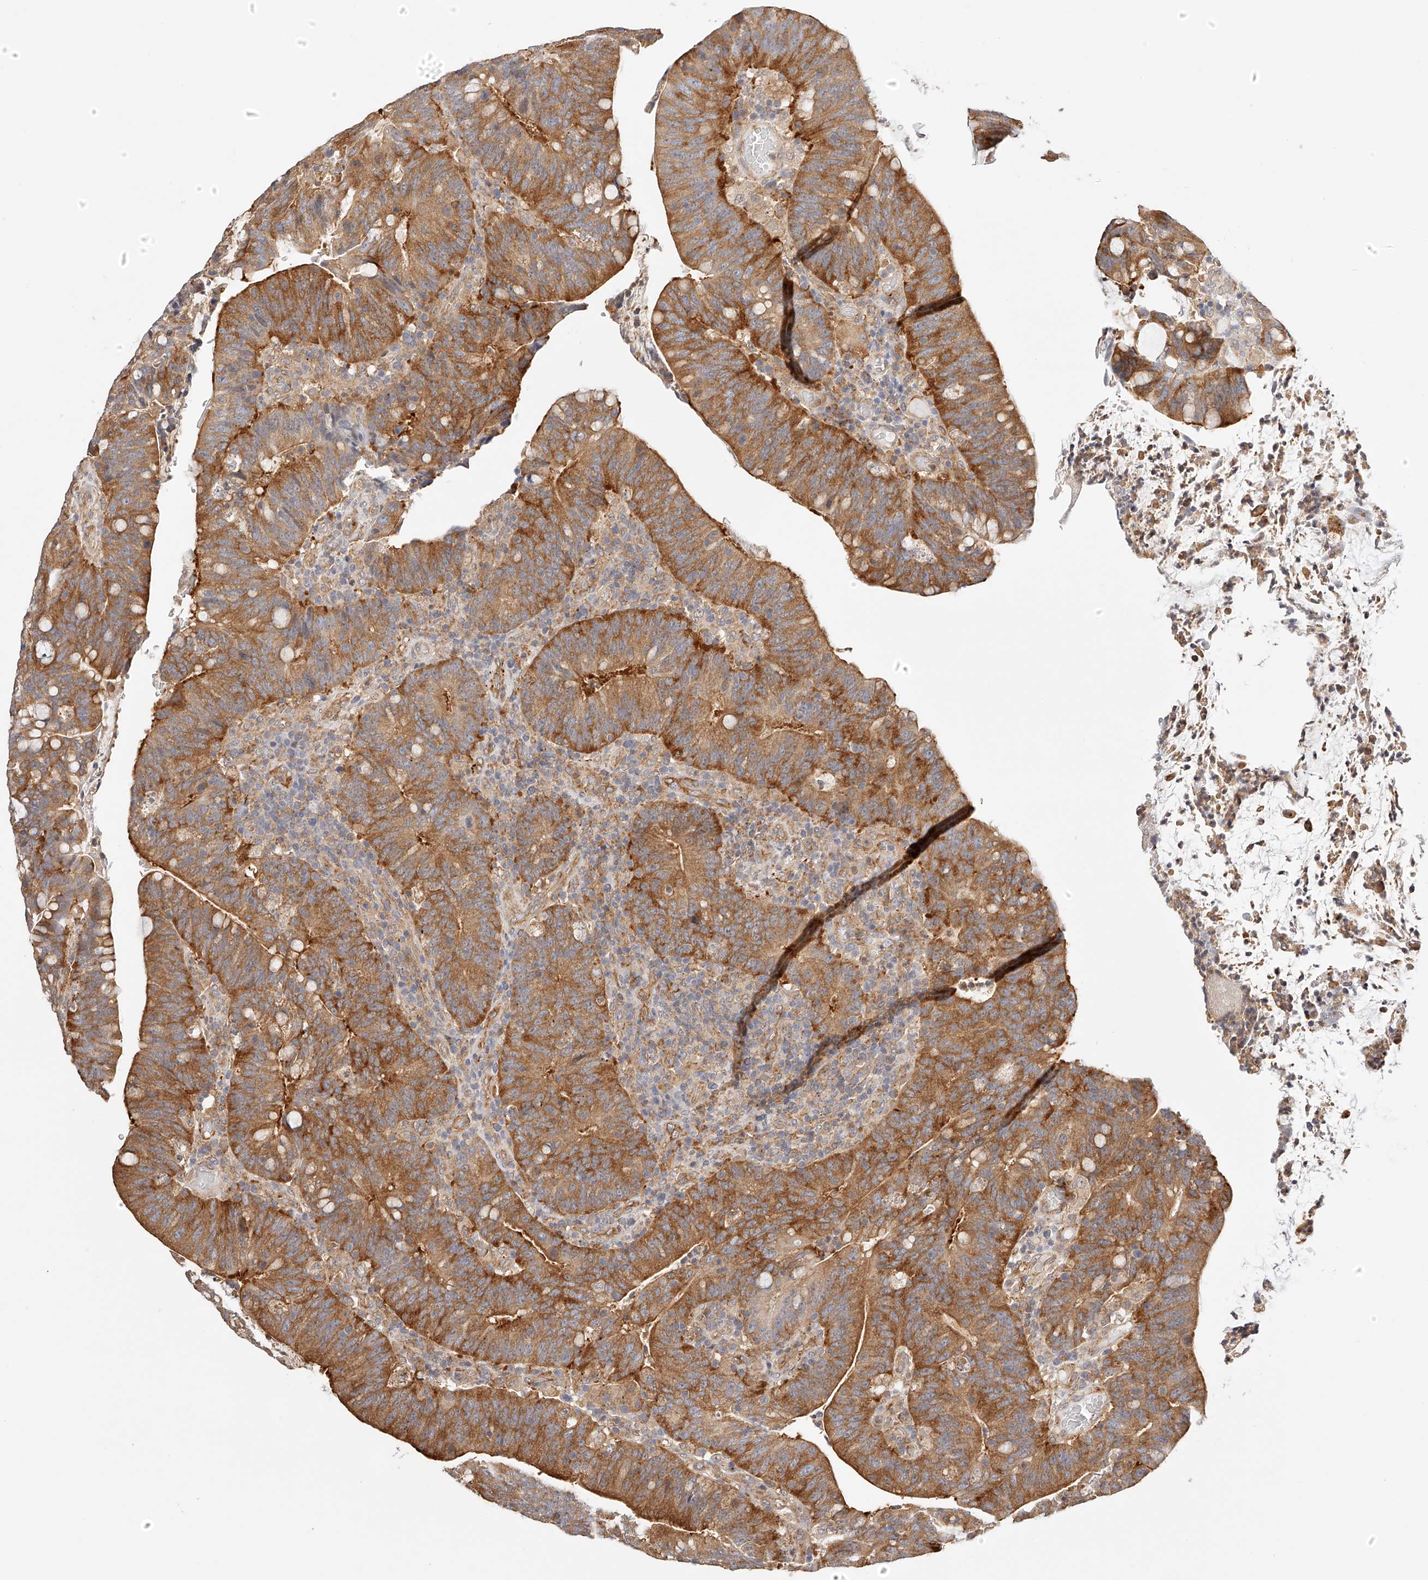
{"staining": {"intensity": "strong", "quantity": ">75%", "location": "cytoplasmic/membranous"}, "tissue": "colorectal cancer", "cell_type": "Tumor cells", "image_type": "cancer", "snomed": [{"axis": "morphology", "description": "Adenocarcinoma, NOS"}, {"axis": "topography", "description": "Colon"}], "caption": "Immunohistochemistry of human adenocarcinoma (colorectal) reveals high levels of strong cytoplasmic/membranous positivity in about >75% of tumor cells.", "gene": "SYNC", "patient": {"sex": "female", "age": 66}}